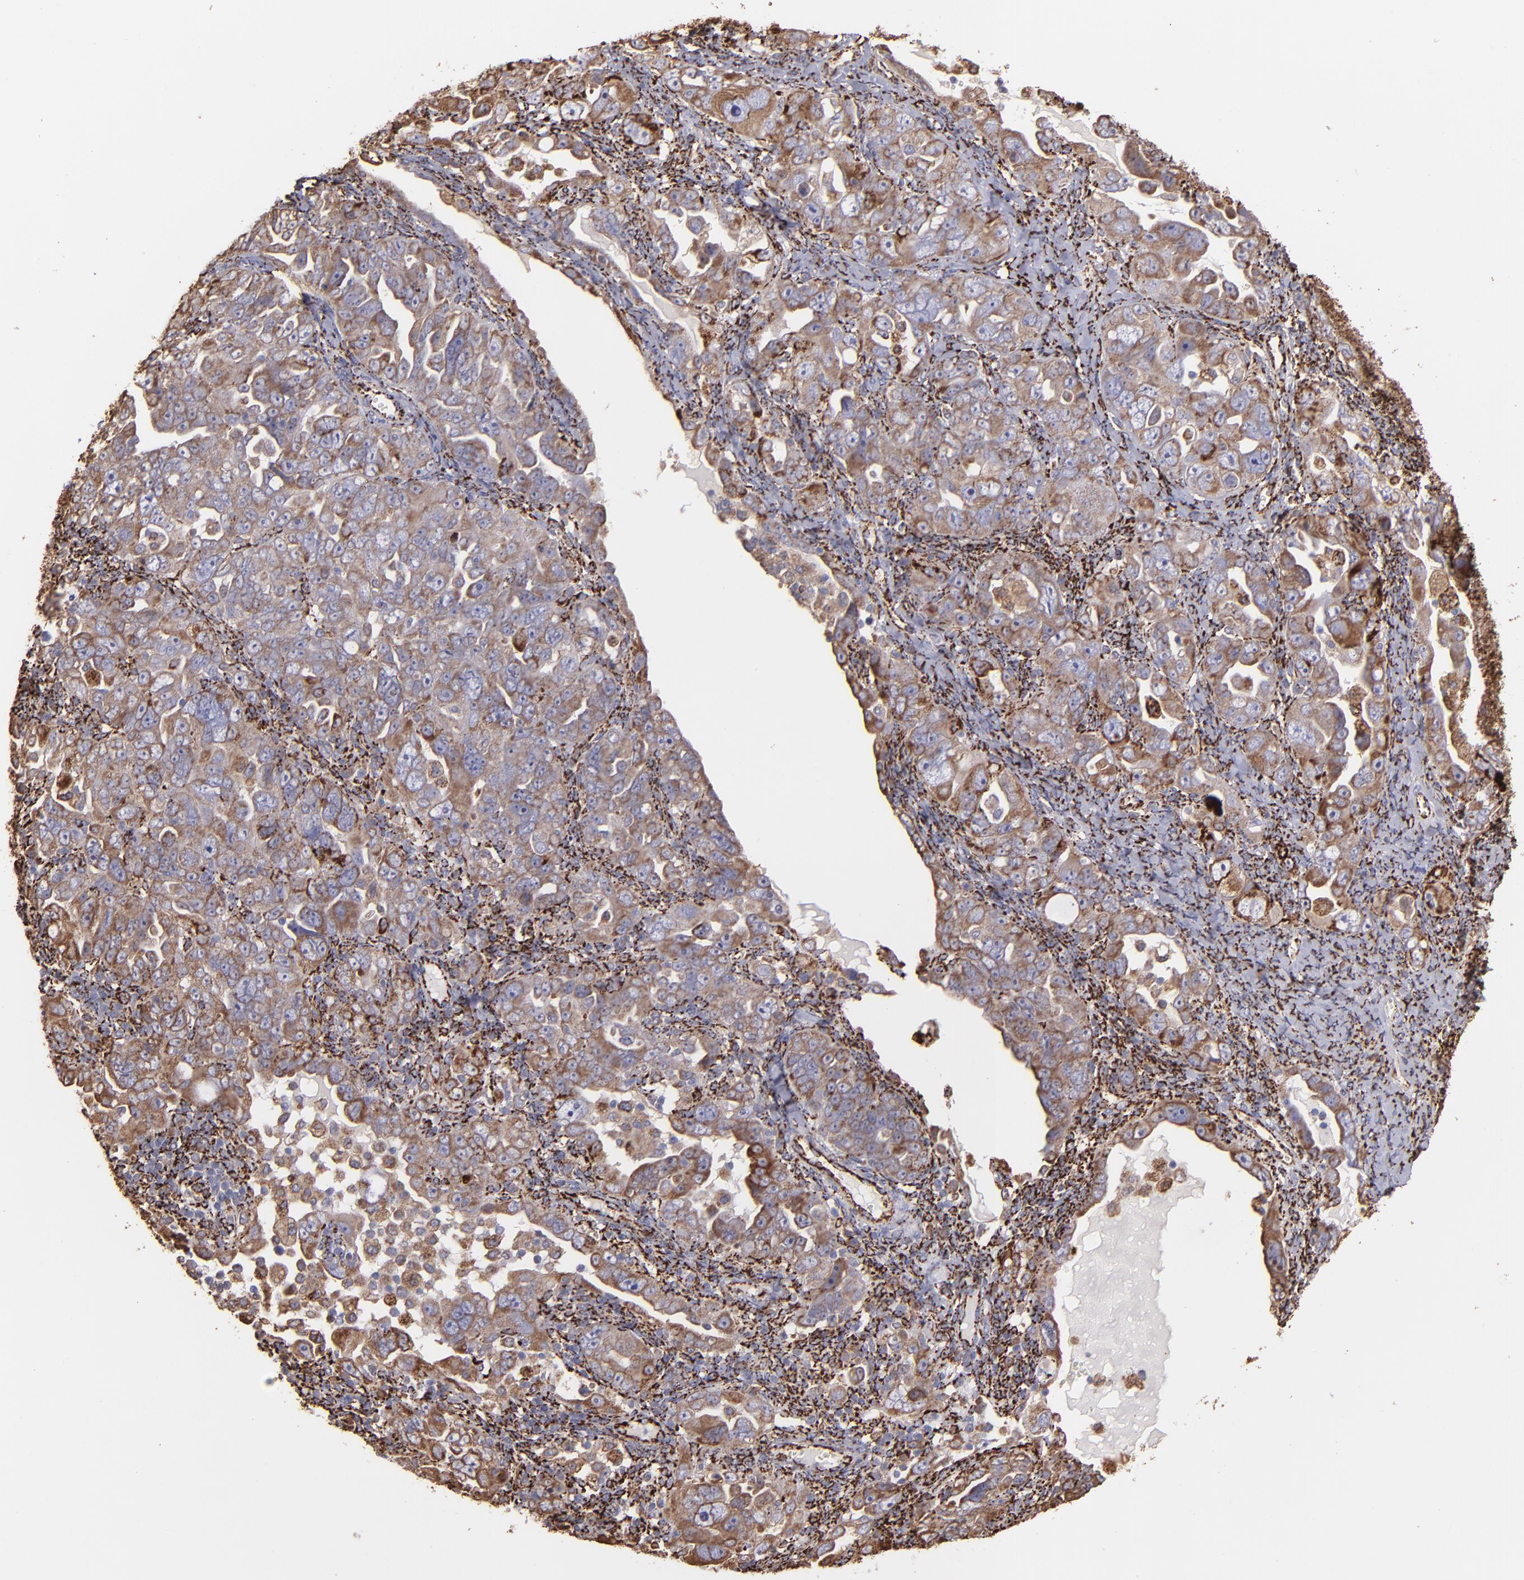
{"staining": {"intensity": "weak", "quantity": ">75%", "location": "cytoplasmic/membranous"}, "tissue": "ovarian cancer", "cell_type": "Tumor cells", "image_type": "cancer", "snomed": [{"axis": "morphology", "description": "Cystadenocarcinoma, serous, NOS"}, {"axis": "topography", "description": "Ovary"}], "caption": "Weak cytoplasmic/membranous protein staining is present in about >75% of tumor cells in serous cystadenocarcinoma (ovarian).", "gene": "MAOB", "patient": {"sex": "female", "age": 66}}